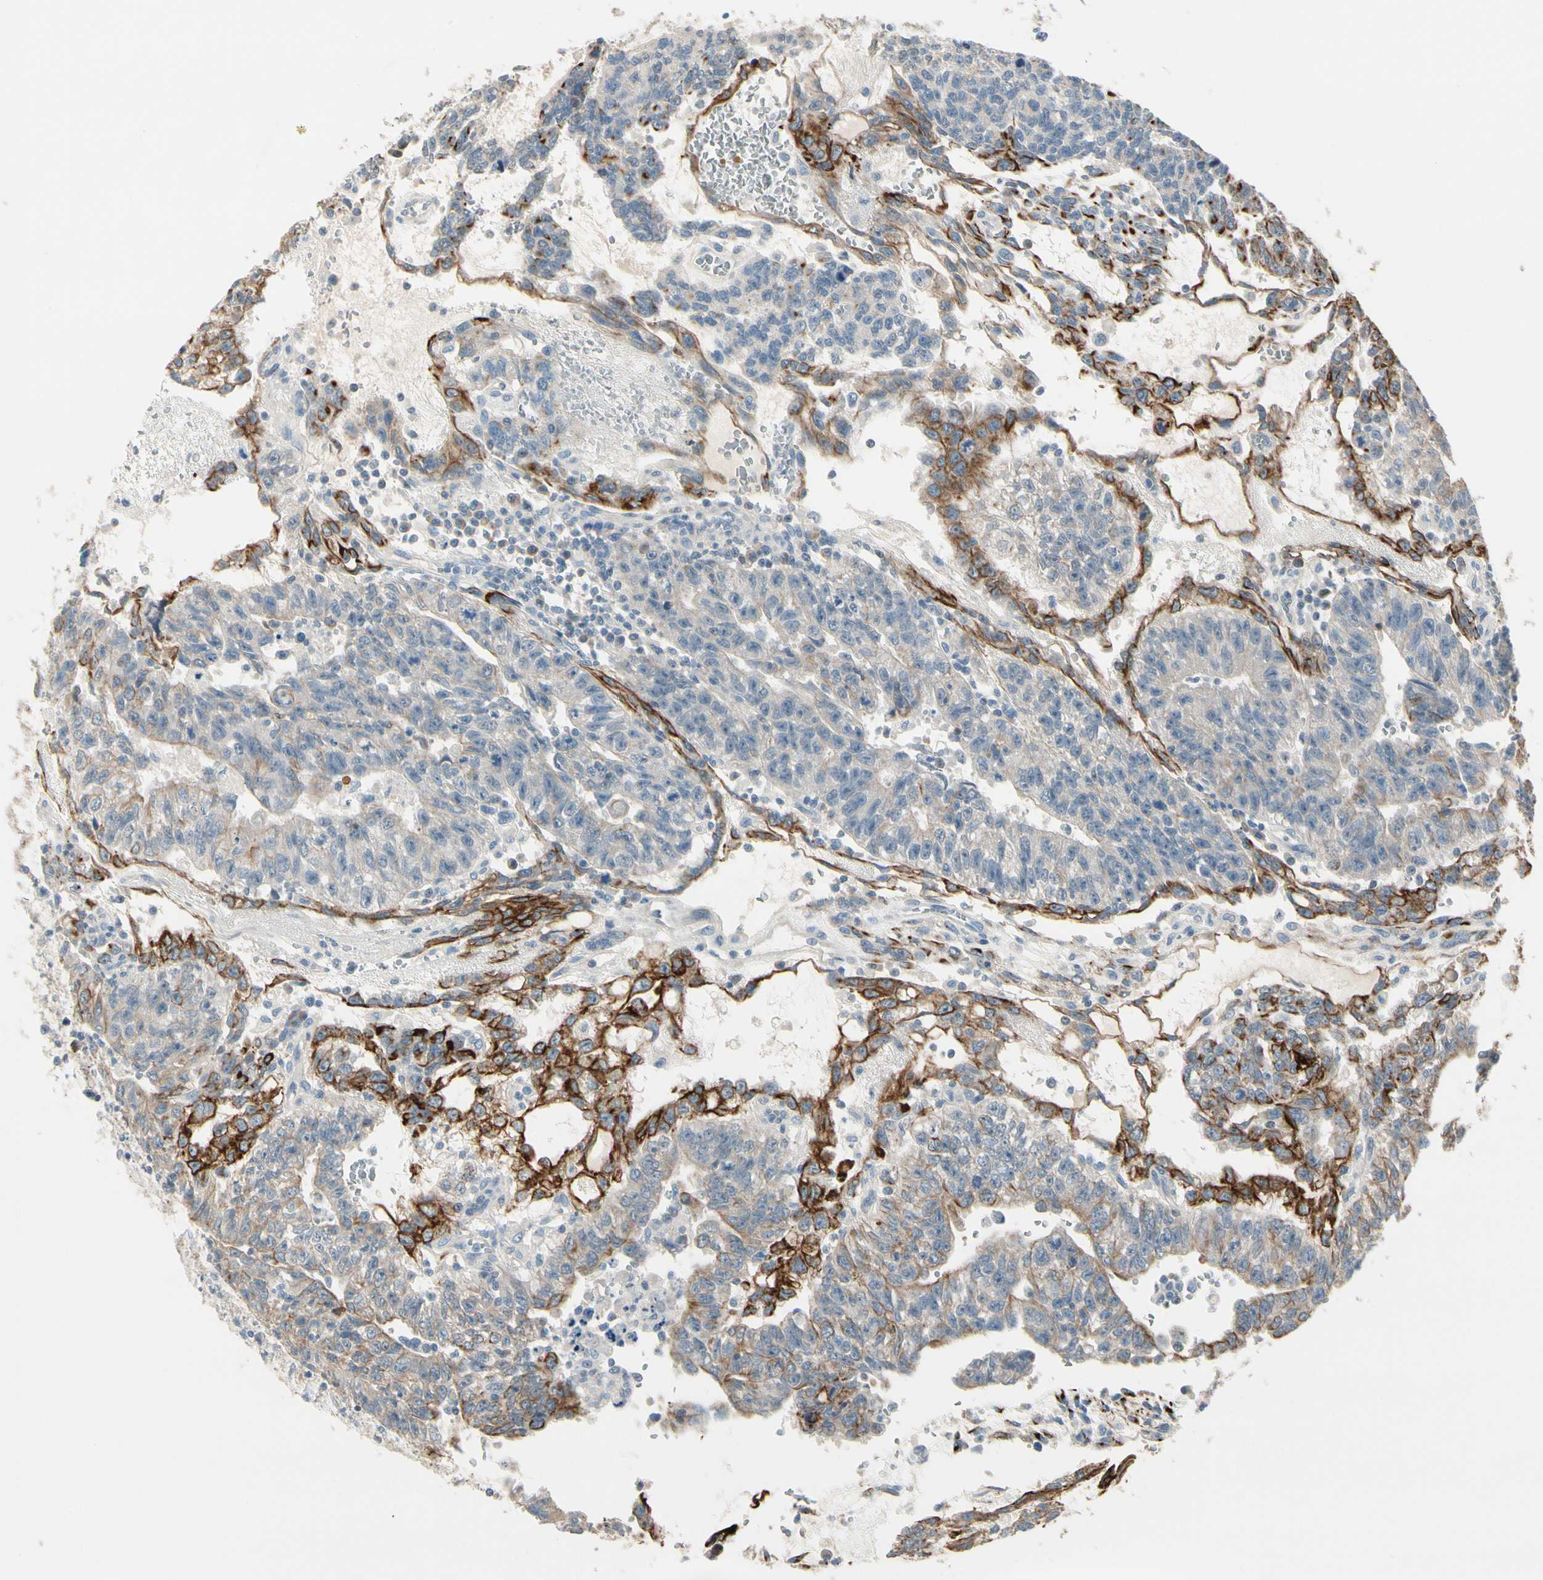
{"staining": {"intensity": "moderate", "quantity": ">75%", "location": "cytoplasmic/membranous"}, "tissue": "testis cancer", "cell_type": "Tumor cells", "image_type": "cancer", "snomed": [{"axis": "morphology", "description": "Seminoma, NOS"}, {"axis": "morphology", "description": "Carcinoma, Embryonal, NOS"}, {"axis": "topography", "description": "Testis"}], "caption": "The immunohistochemical stain highlights moderate cytoplasmic/membranous positivity in tumor cells of testis cancer (seminoma) tissue.", "gene": "DUSP12", "patient": {"sex": "male", "age": 52}}